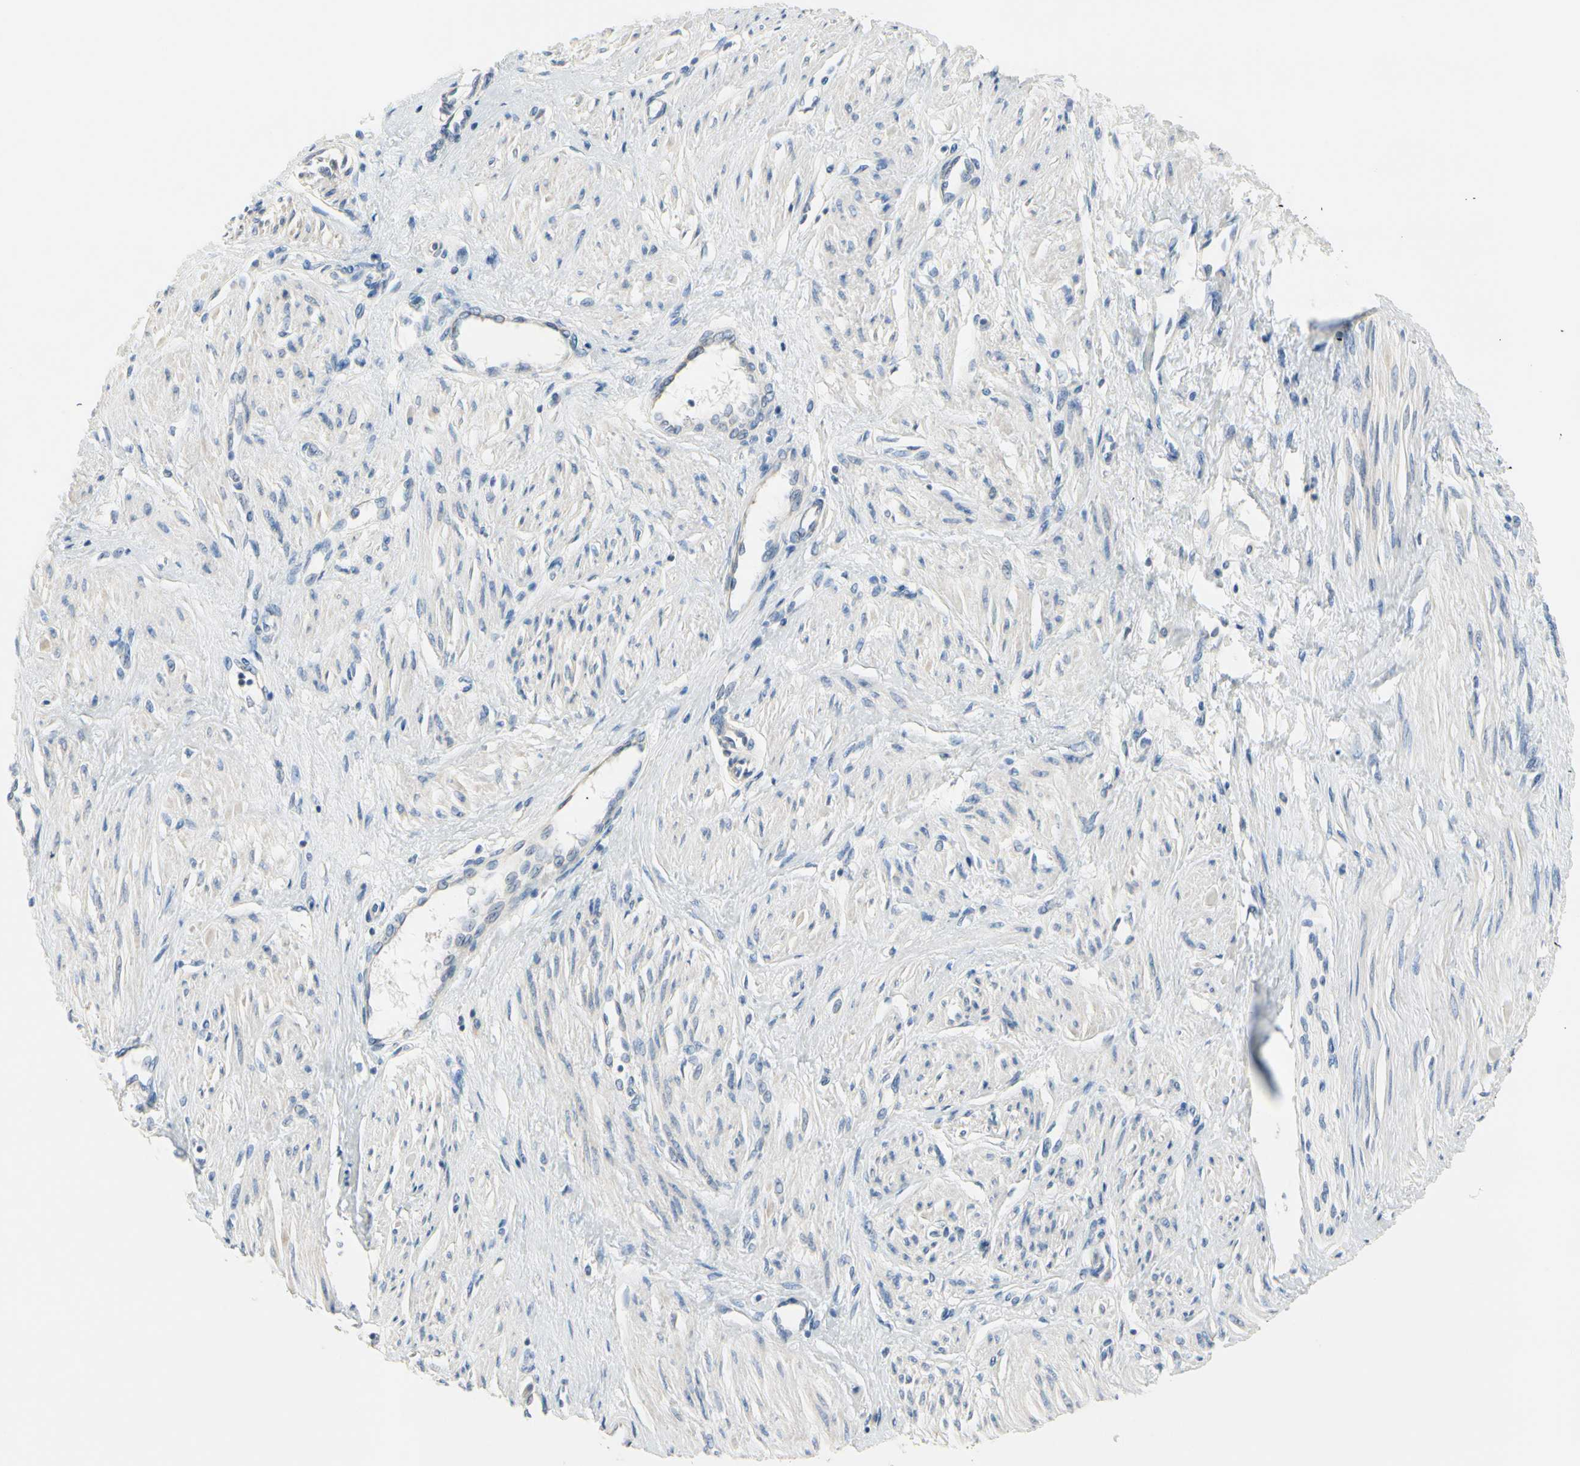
{"staining": {"intensity": "negative", "quantity": "none", "location": "none"}, "tissue": "smooth muscle", "cell_type": "Smooth muscle cells", "image_type": "normal", "snomed": [{"axis": "morphology", "description": "Normal tissue, NOS"}, {"axis": "topography", "description": "Smooth muscle"}, {"axis": "topography", "description": "Uterus"}], "caption": "An image of human smooth muscle is negative for staining in smooth muscle cells.", "gene": "CKAP2", "patient": {"sex": "female", "age": 39}}